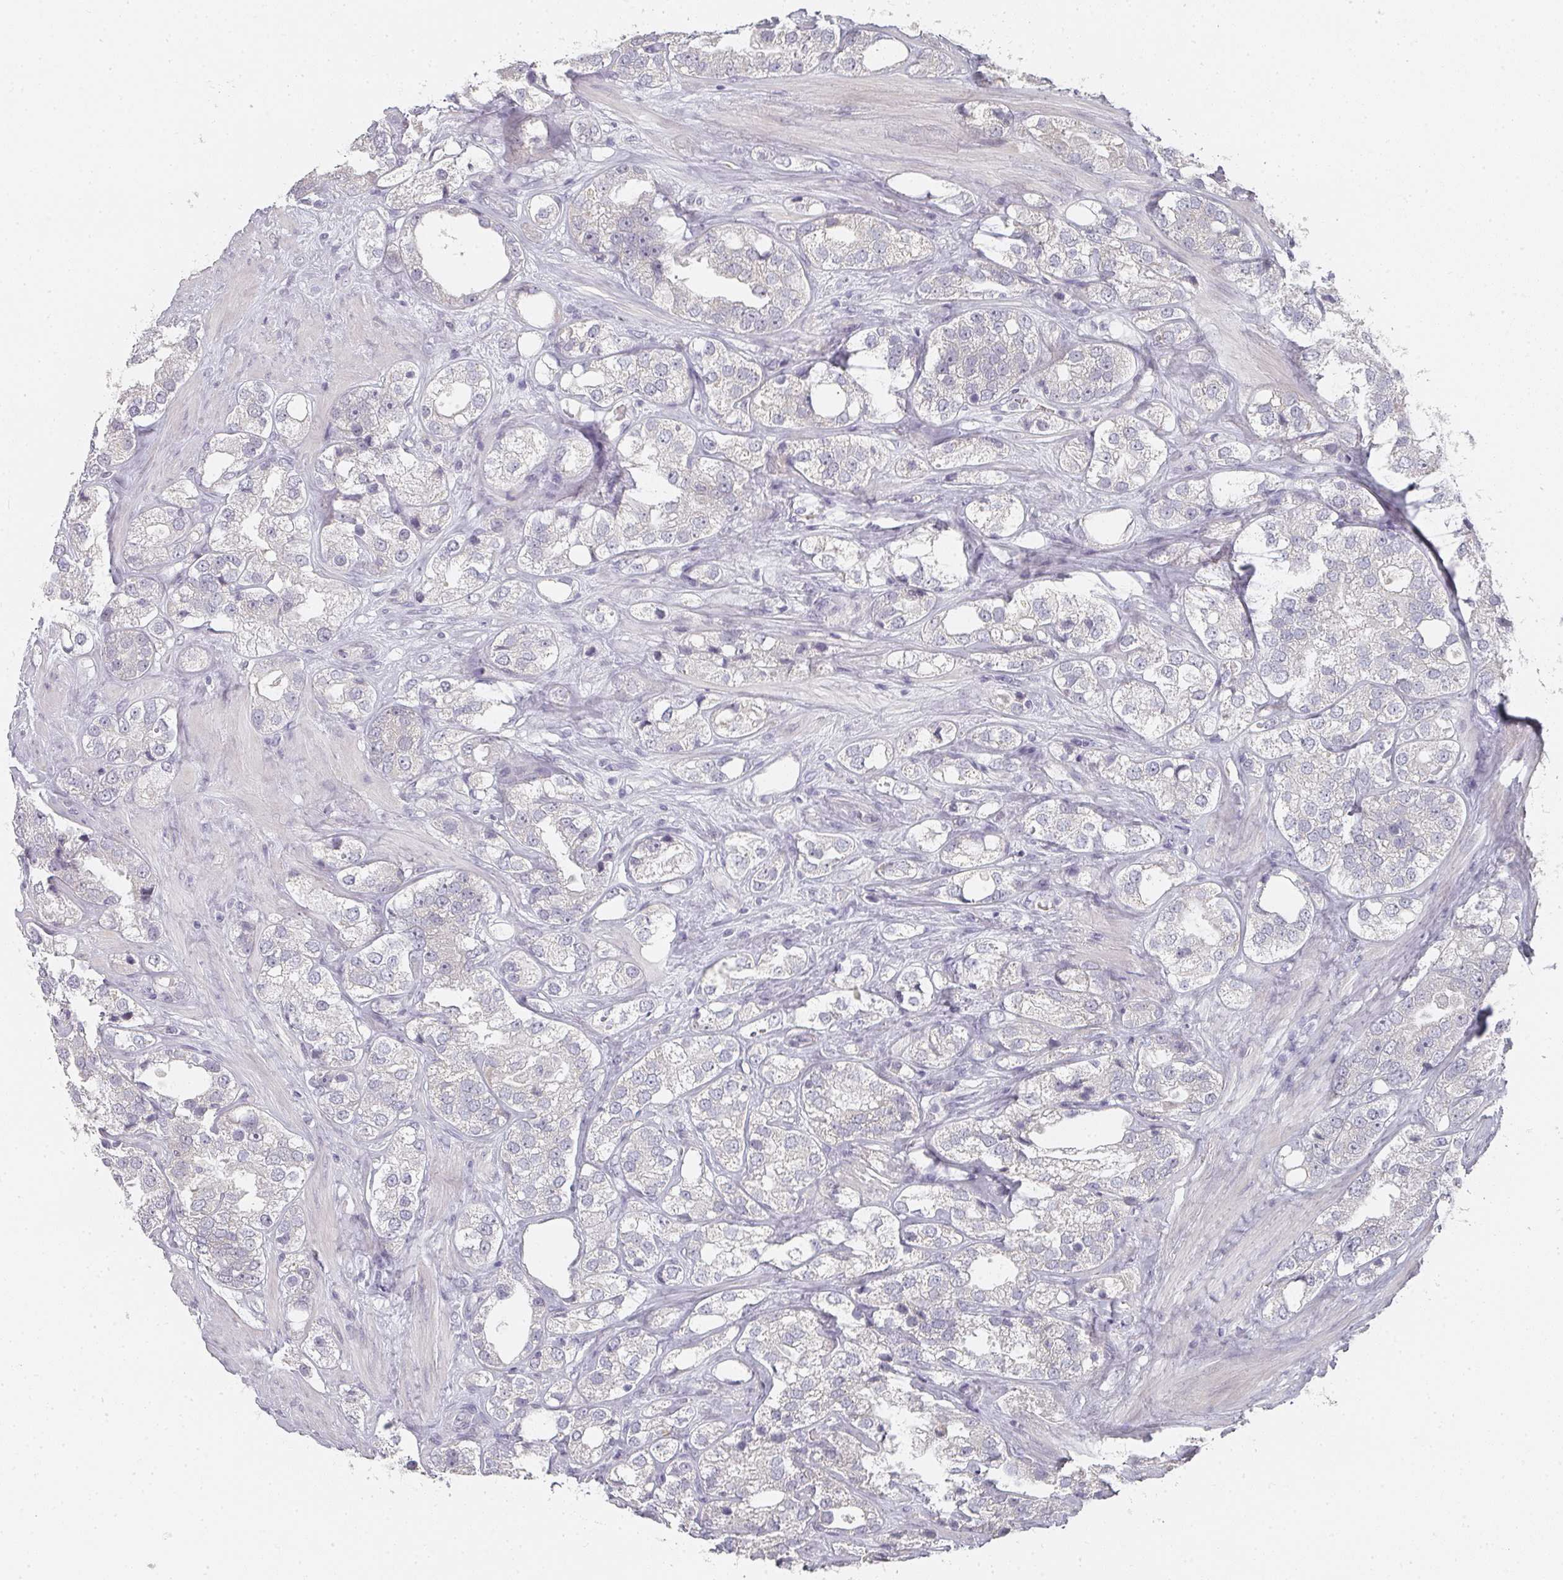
{"staining": {"intensity": "negative", "quantity": "none", "location": "none"}, "tissue": "prostate cancer", "cell_type": "Tumor cells", "image_type": "cancer", "snomed": [{"axis": "morphology", "description": "Adenocarcinoma, NOS"}, {"axis": "topography", "description": "Prostate"}], "caption": "Histopathology image shows no protein staining in tumor cells of adenocarcinoma (prostate) tissue.", "gene": "SHISA2", "patient": {"sex": "male", "age": 79}}